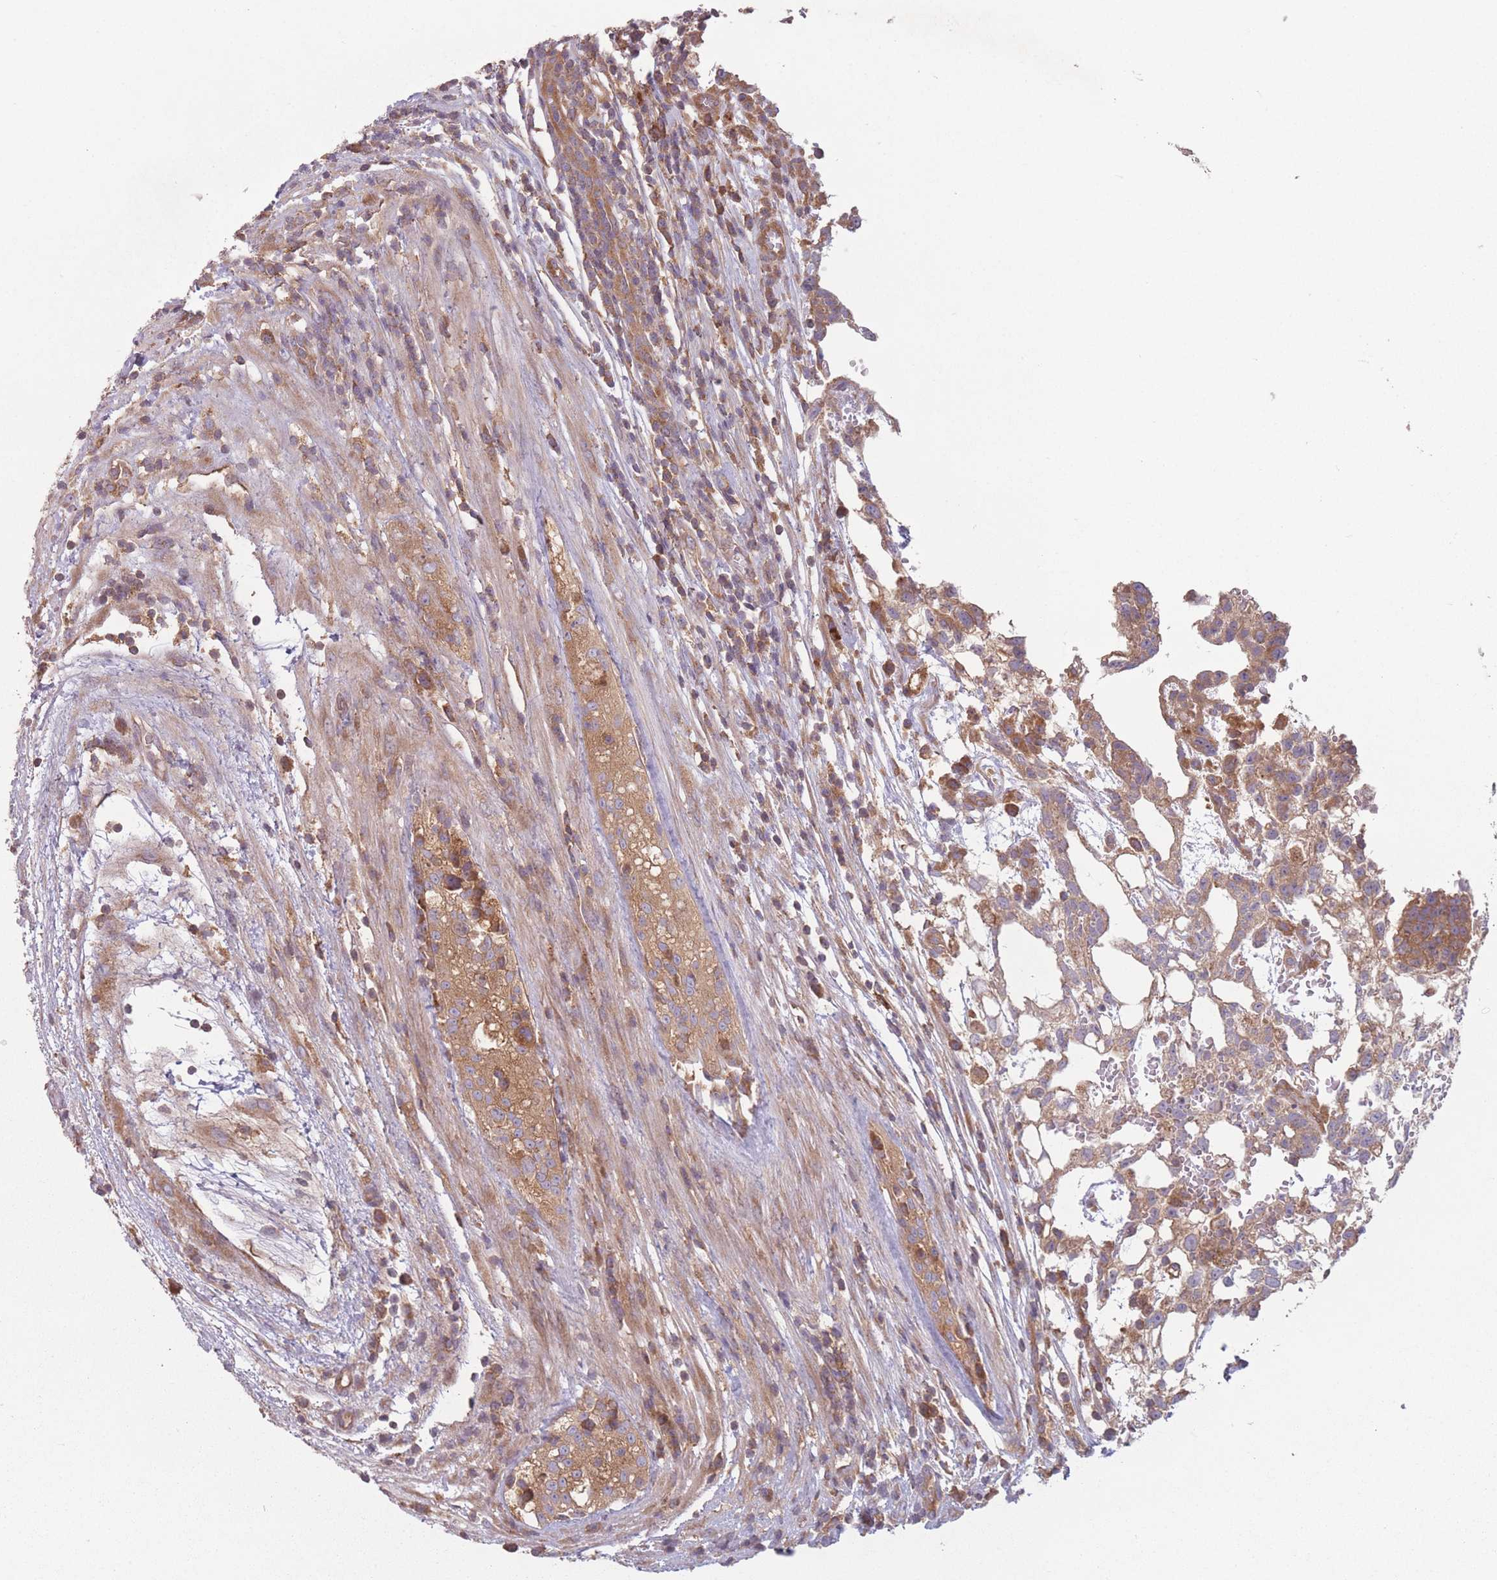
{"staining": {"intensity": "moderate", "quantity": ">75%", "location": "cytoplasmic/membranous"}, "tissue": "testis cancer", "cell_type": "Tumor cells", "image_type": "cancer", "snomed": [{"axis": "morphology", "description": "Normal tissue, NOS"}, {"axis": "morphology", "description": "Carcinoma, Embryonal, NOS"}, {"axis": "topography", "description": "Testis"}], "caption": "This is a micrograph of immunohistochemistry (IHC) staining of testis cancer, which shows moderate expression in the cytoplasmic/membranous of tumor cells.", "gene": "WASHC2A", "patient": {"sex": "male", "age": 32}}